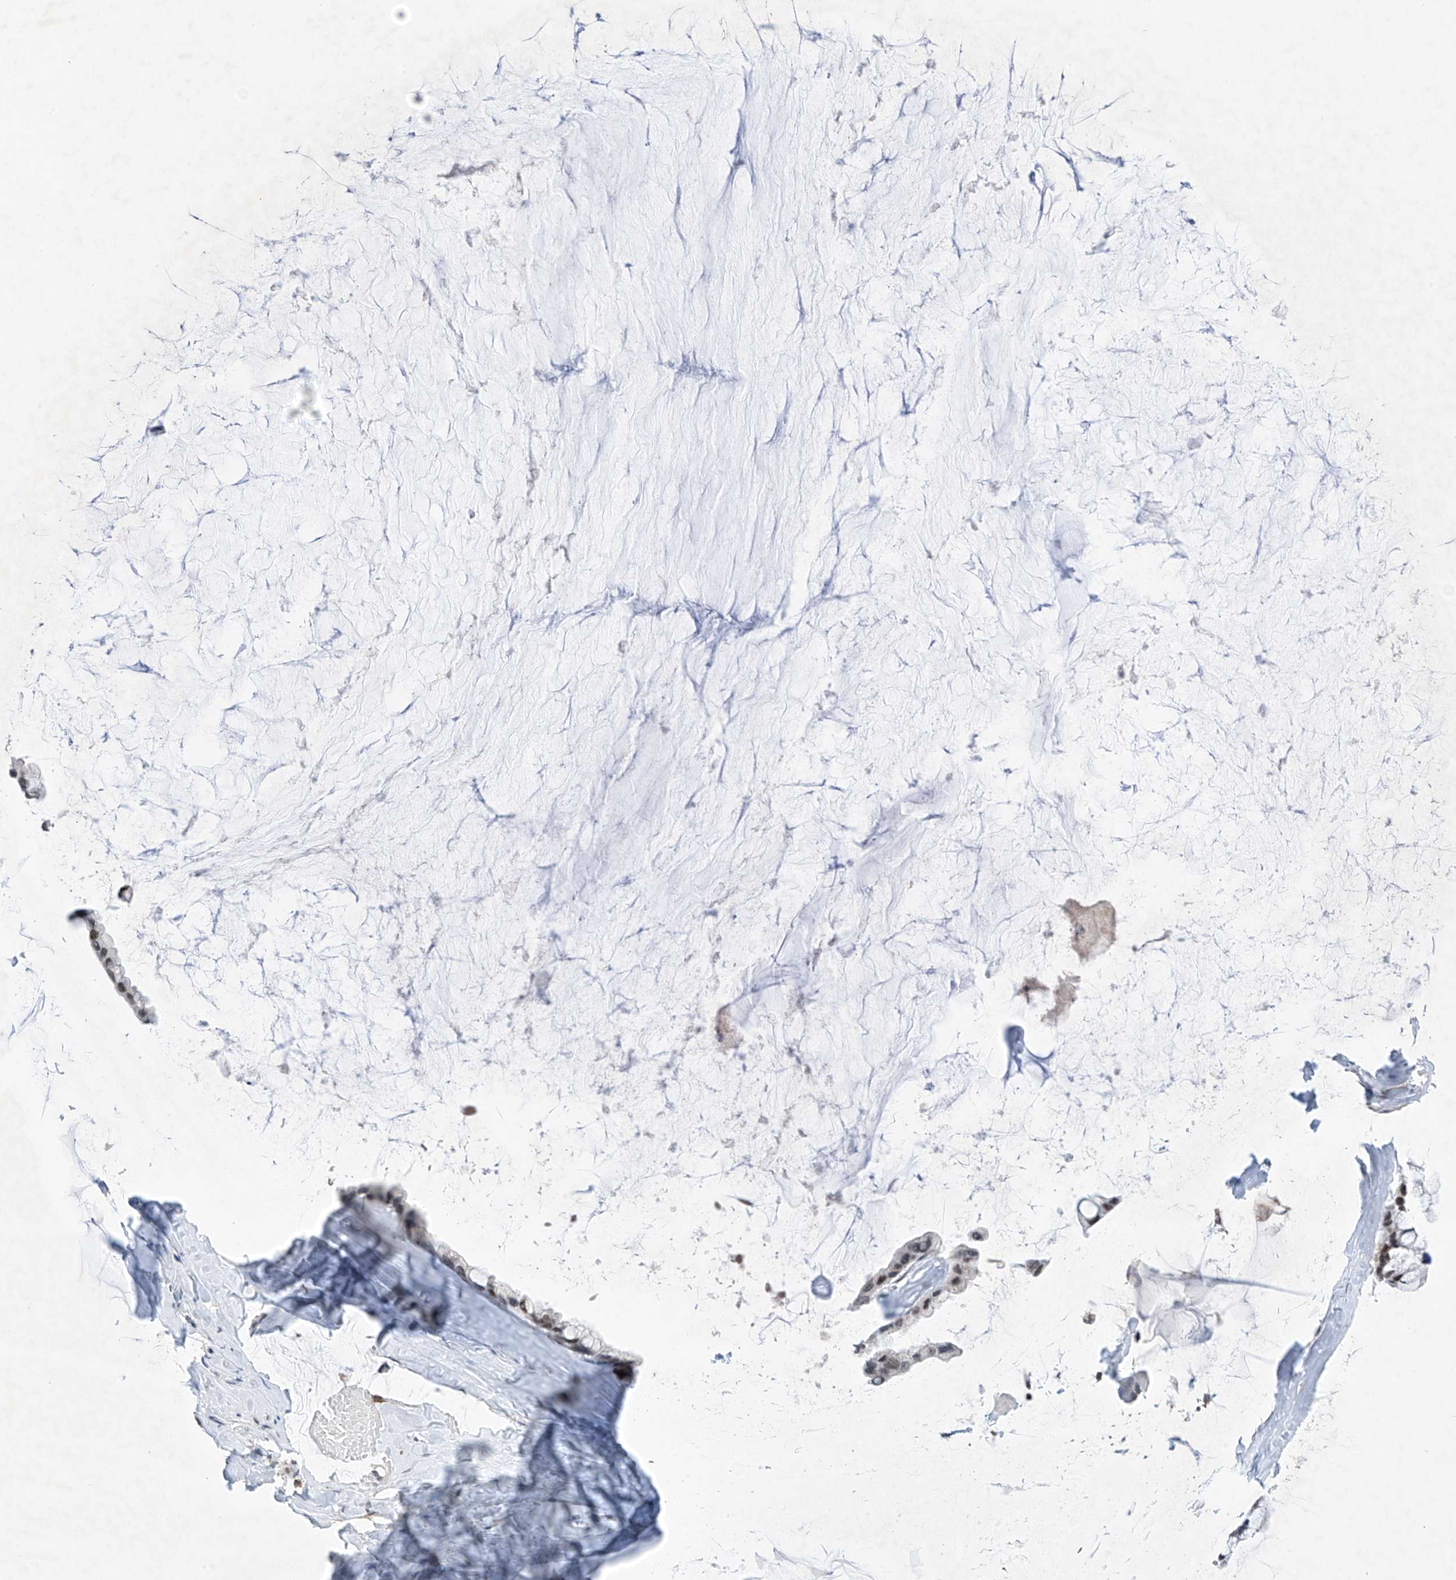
{"staining": {"intensity": "weak", "quantity": "25%-75%", "location": "nuclear"}, "tissue": "ovarian cancer", "cell_type": "Tumor cells", "image_type": "cancer", "snomed": [{"axis": "morphology", "description": "Cystadenocarcinoma, mucinous, NOS"}, {"axis": "topography", "description": "Ovary"}], "caption": "Mucinous cystadenocarcinoma (ovarian) stained for a protein exhibits weak nuclear positivity in tumor cells.", "gene": "MSL3", "patient": {"sex": "female", "age": 39}}